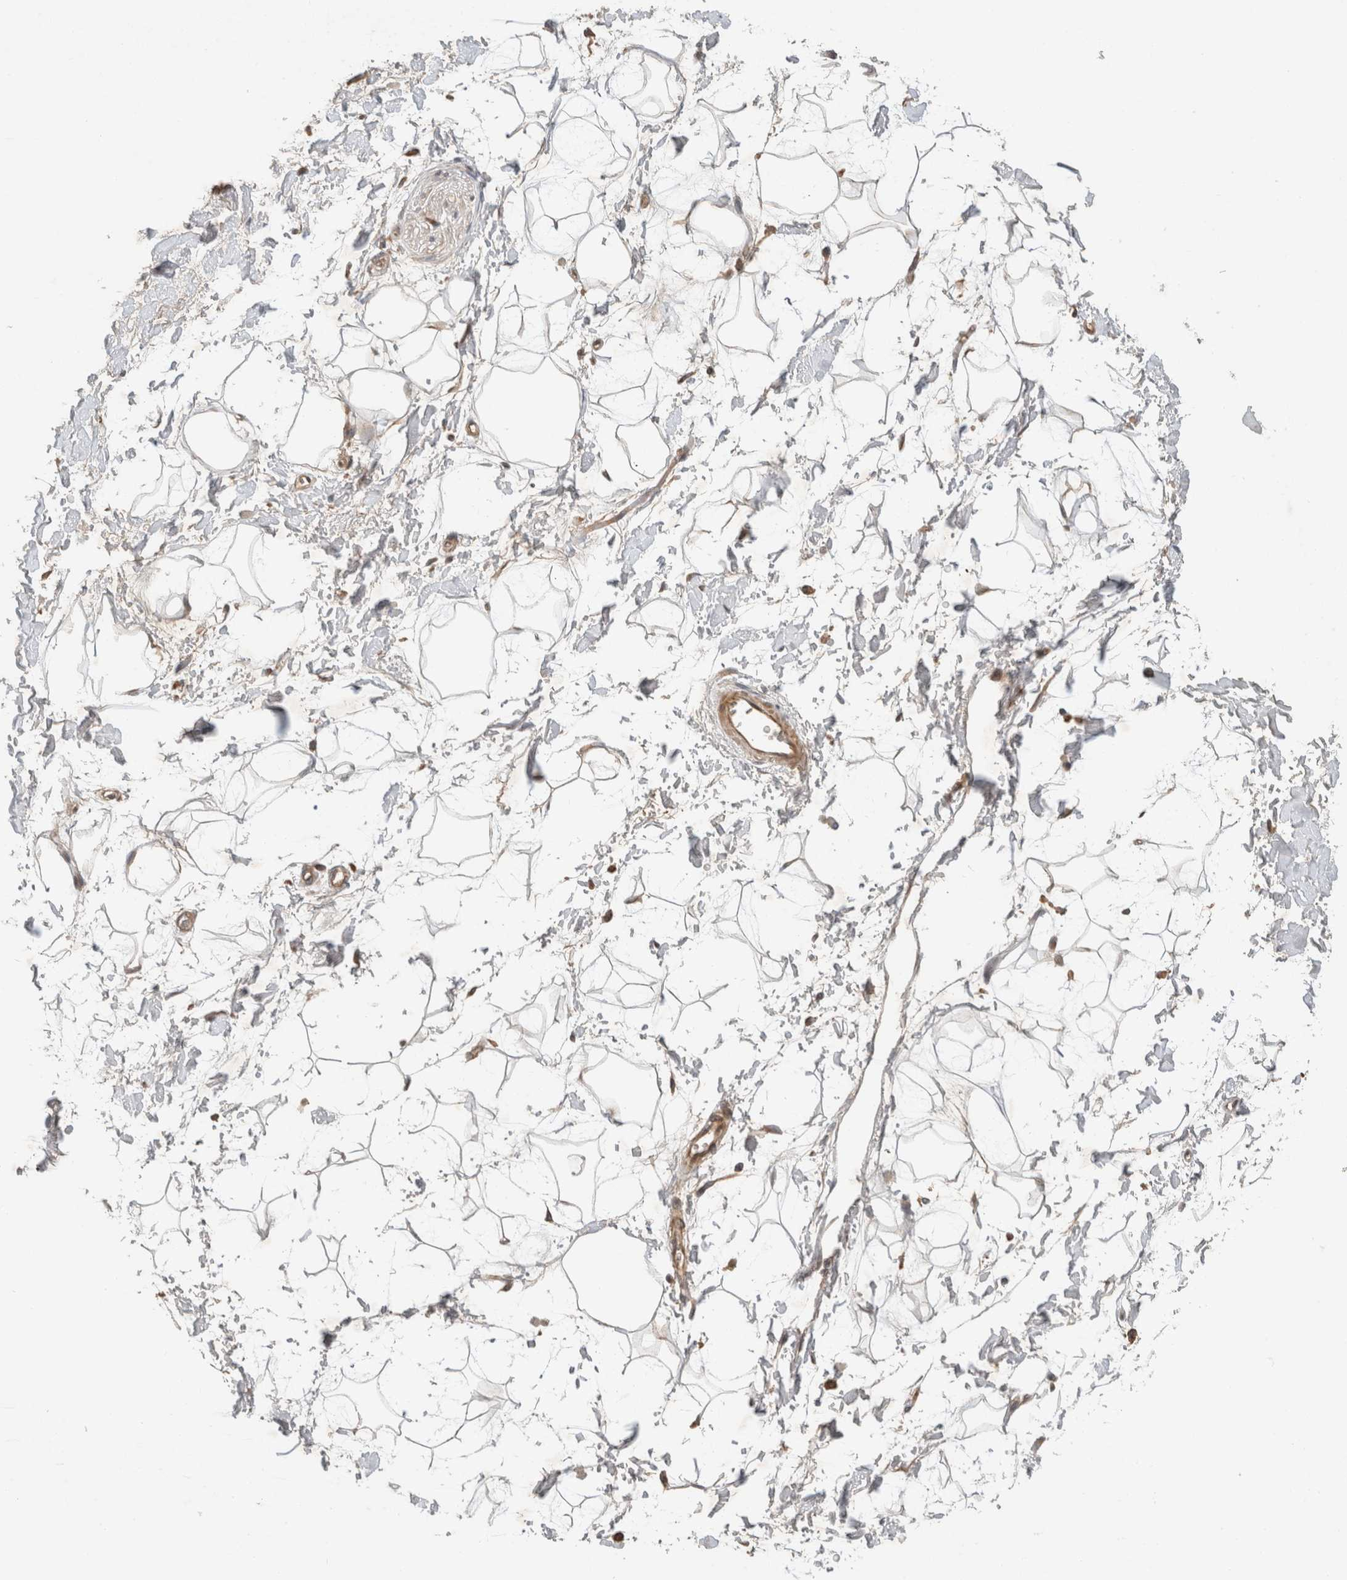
{"staining": {"intensity": "weak", "quantity": "<25%", "location": "cytoplasmic/membranous"}, "tissue": "adipose tissue", "cell_type": "Adipocytes", "image_type": "normal", "snomed": [{"axis": "morphology", "description": "Normal tissue, NOS"}, {"axis": "topography", "description": "Soft tissue"}], "caption": "Immunohistochemical staining of normal human adipose tissue demonstrates no significant staining in adipocytes.", "gene": "ARMC9", "patient": {"sex": "male", "age": 72}}